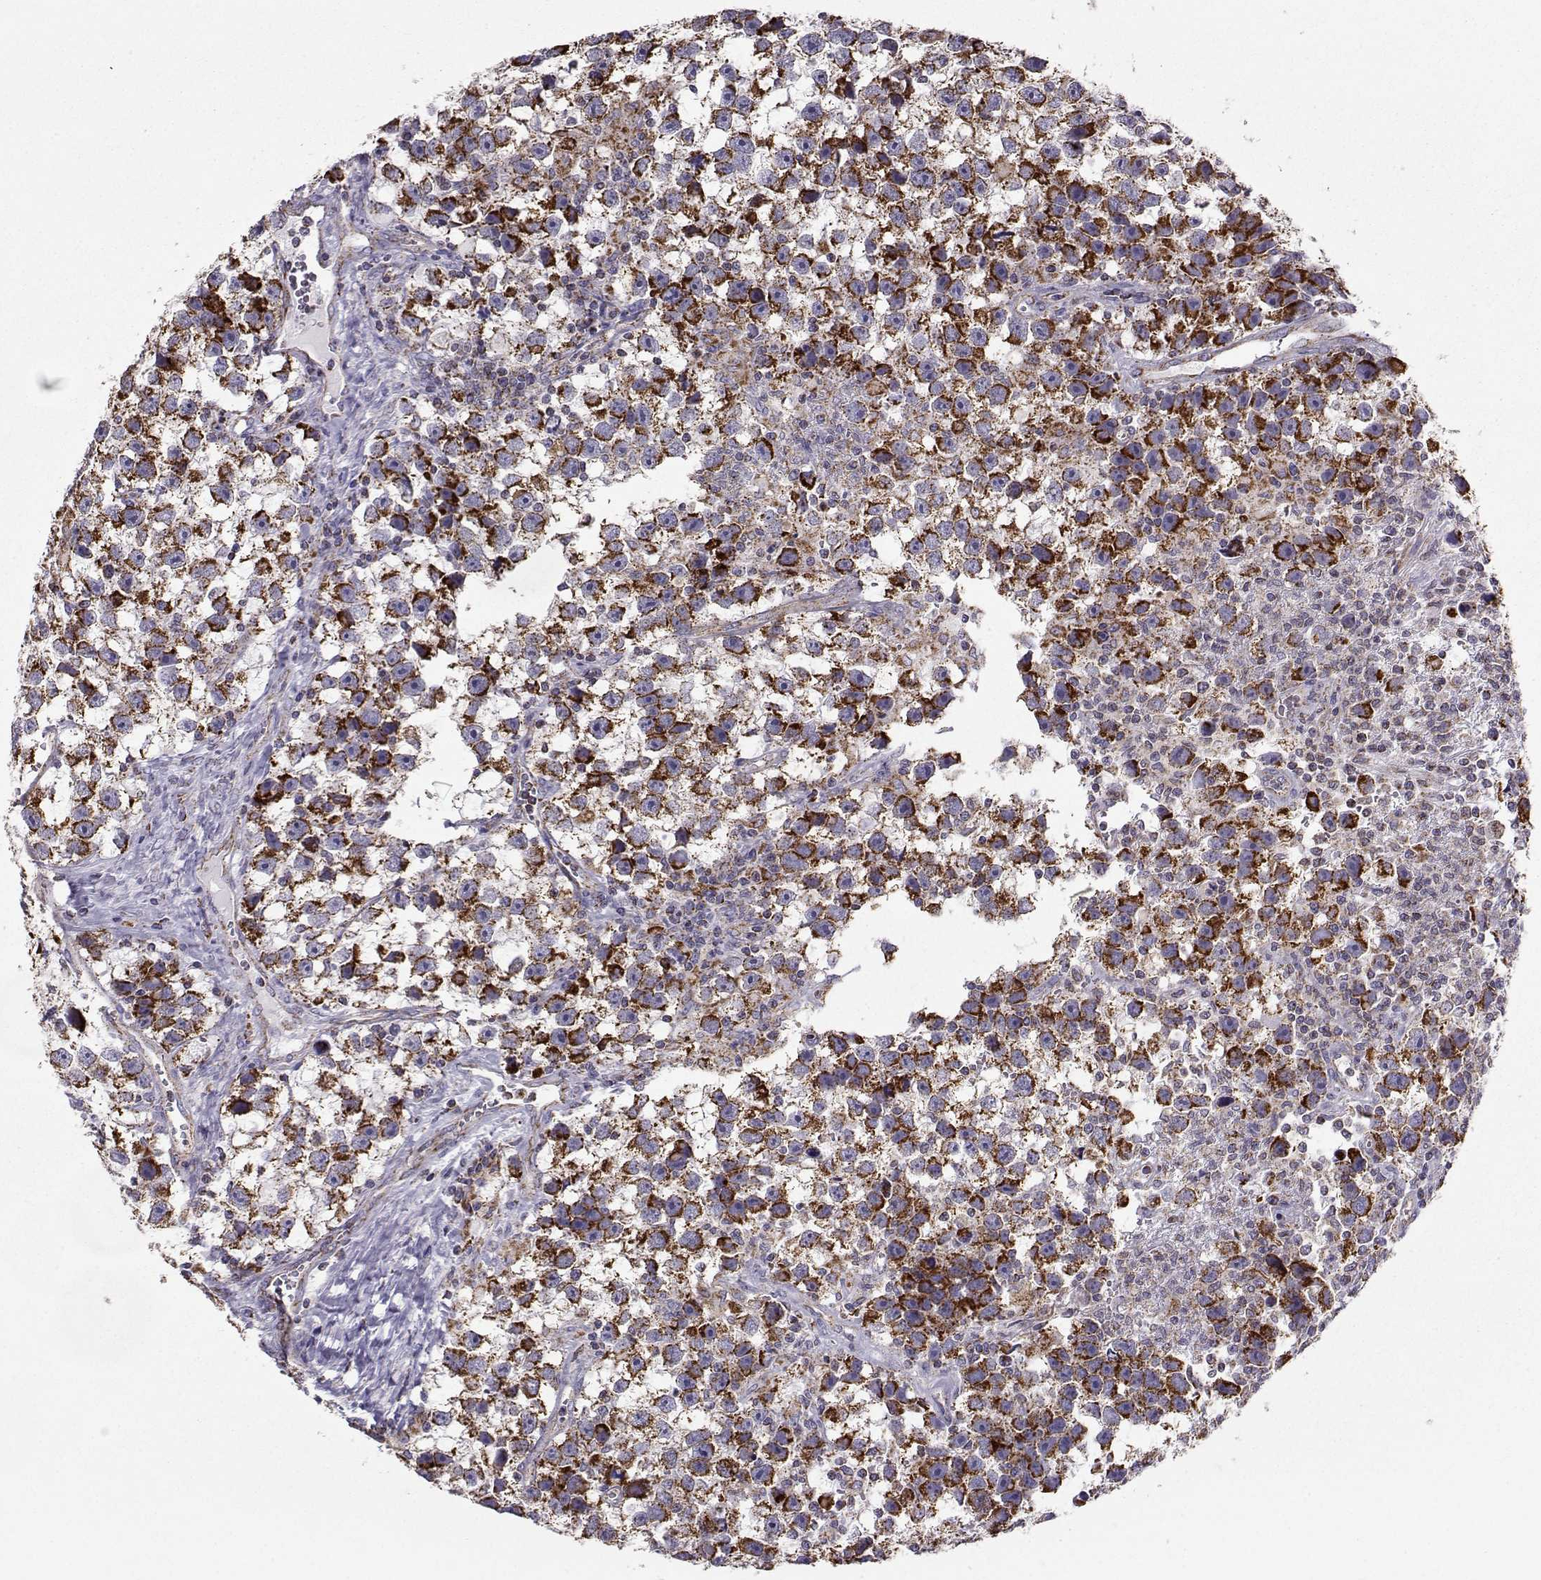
{"staining": {"intensity": "strong", "quantity": ">75%", "location": "cytoplasmic/membranous"}, "tissue": "testis cancer", "cell_type": "Tumor cells", "image_type": "cancer", "snomed": [{"axis": "morphology", "description": "Seminoma, NOS"}, {"axis": "topography", "description": "Testis"}], "caption": "Brown immunohistochemical staining in human testis cancer (seminoma) reveals strong cytoplasmic/membranous expression in about >75% of tumor cells.", "gene": "NECAB3", "patient": {"sex": "male", "age": 43}}